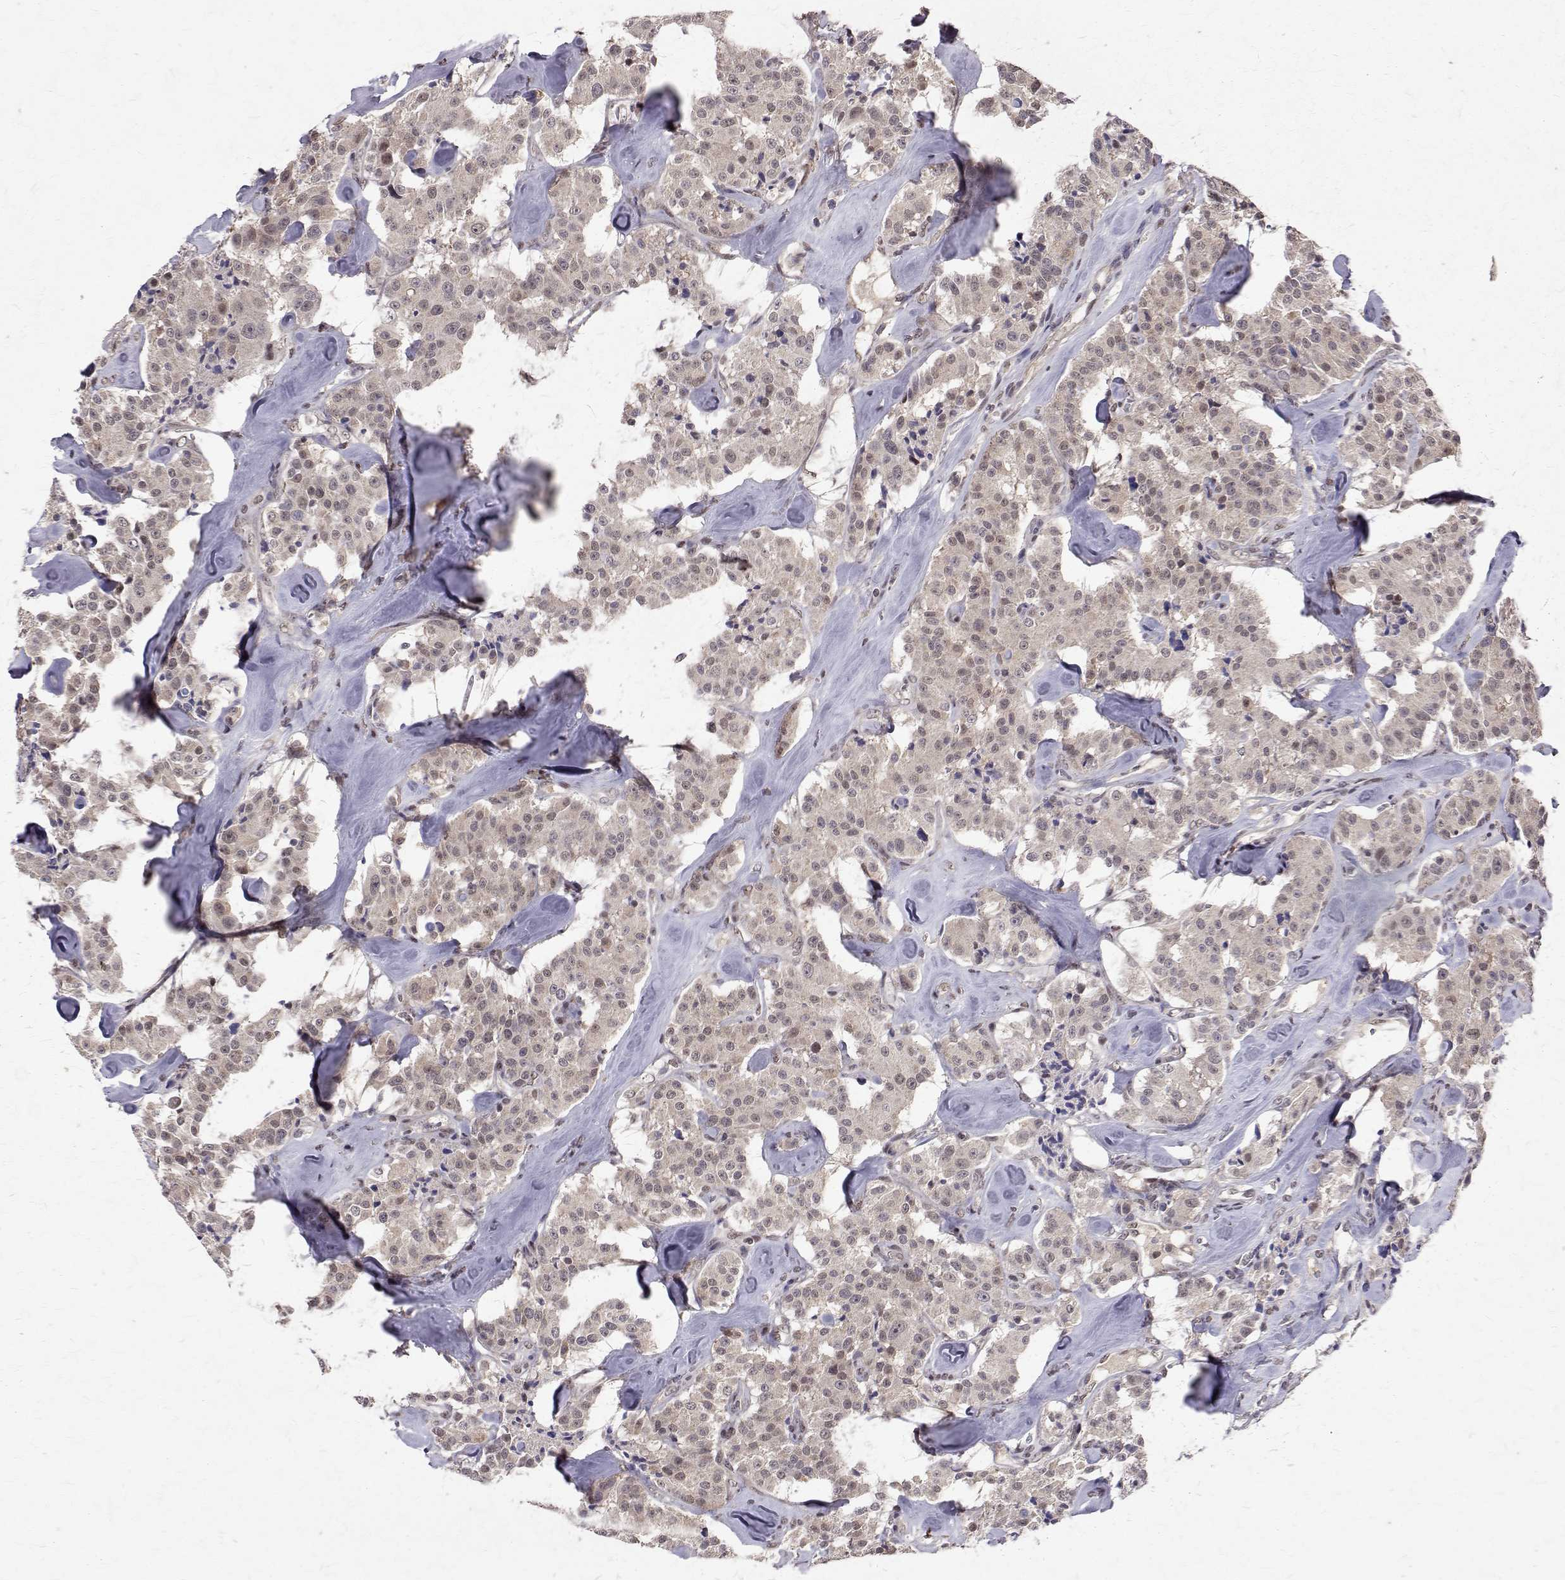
{"staining": {"intensity": "weak", "quantity": "25%-75%", "location": "nuclear"}, "tissue": "carcinoid", "cell_type": "Tumor cells", "image_type": "cancer", "snomed": [{"axis": "morphology", "description": "Carcinoid, malignant, NOS"}, {"axis": "topography", "description": "Pancreas"}], "caption": "The micrograph shows staining of carcinoid, revealing weak nuclear protein positivity (brown color) within tumor cells.", "gene": "NIF3L1", "patient": {"sex": "male", "age": 41}}